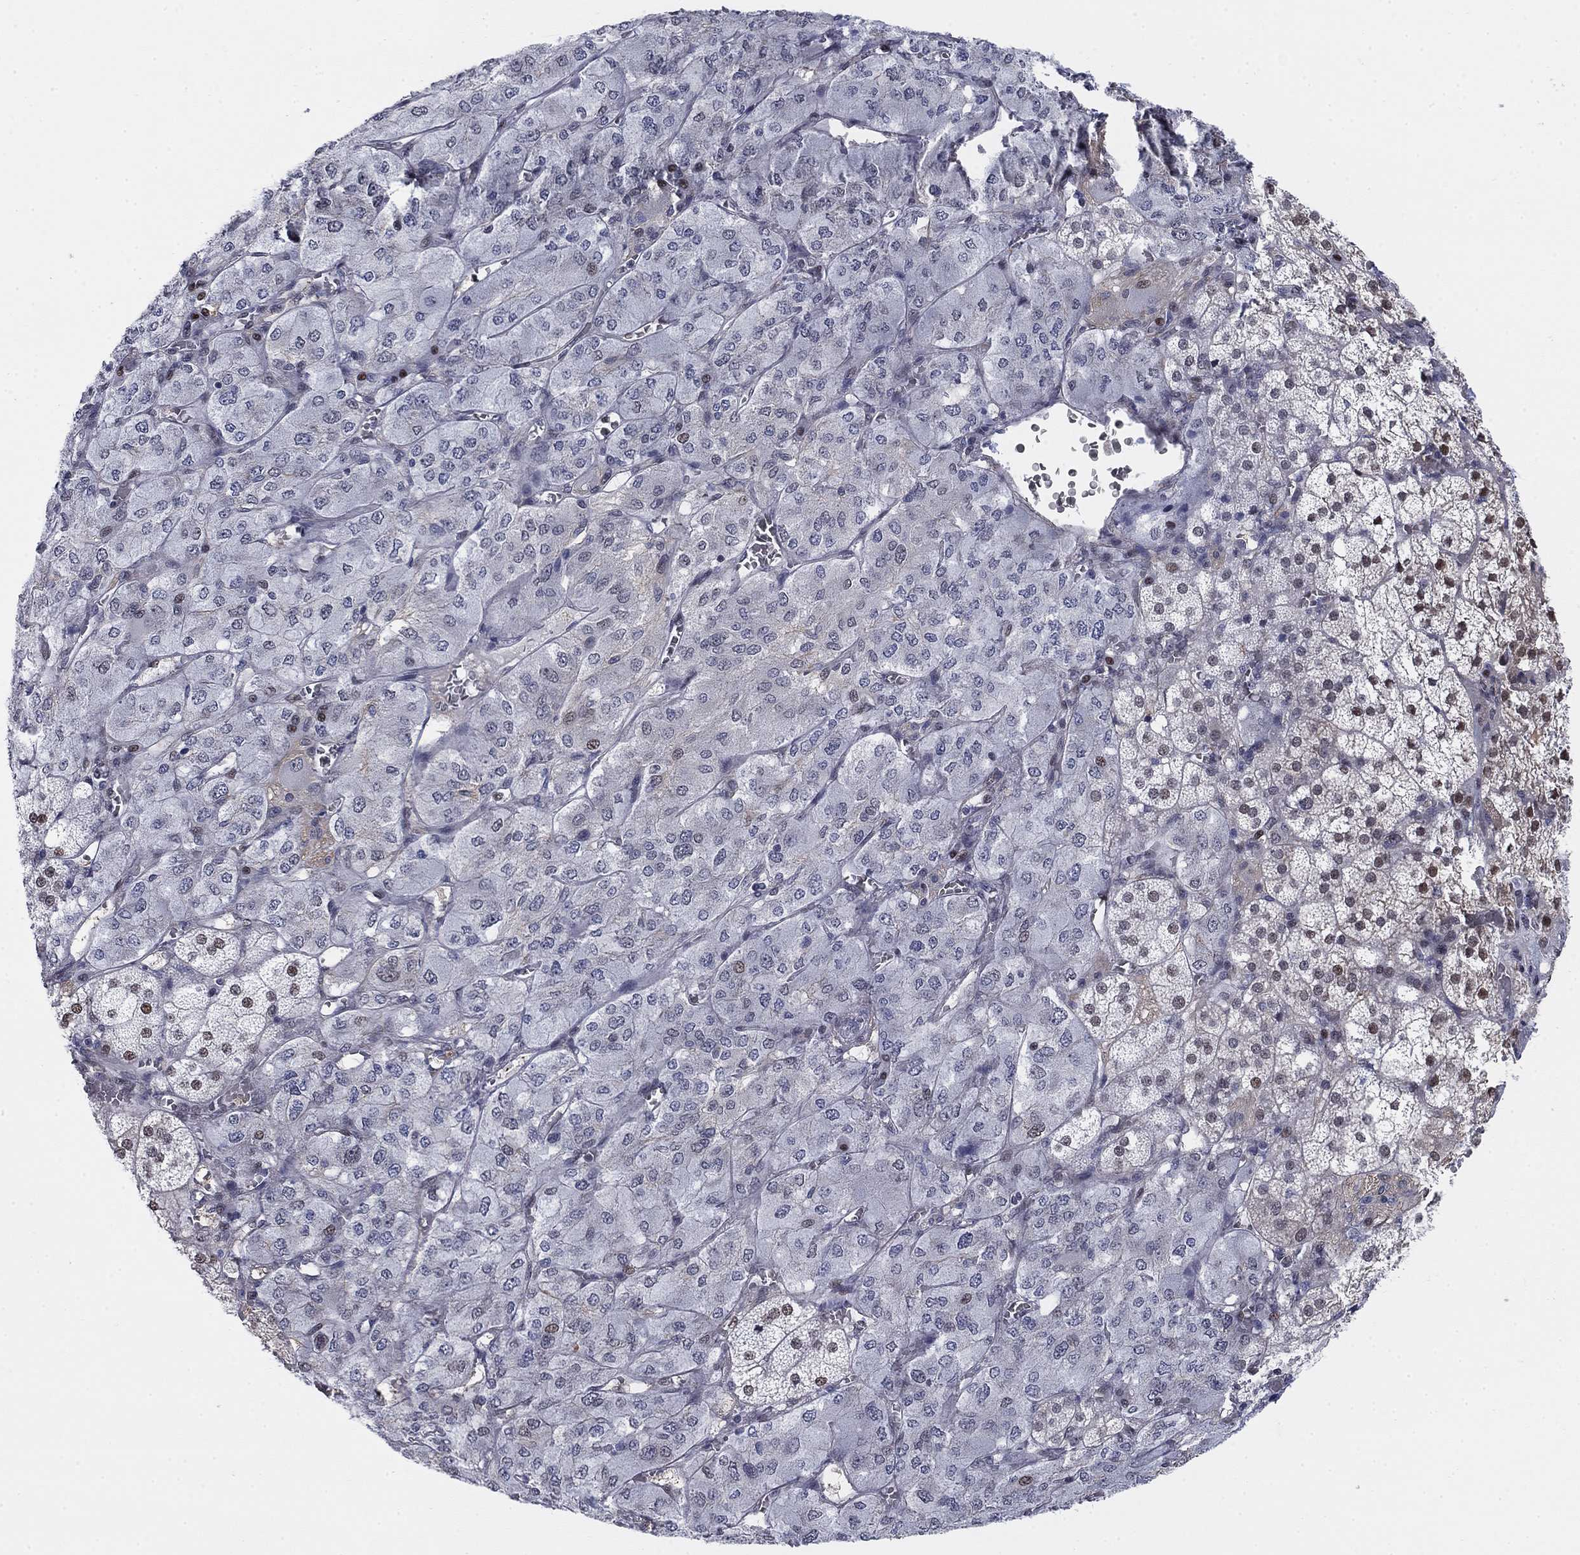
{"staining": {"intensity": "moderate", "quantity": "25%-75%", "location": "nuclear"}, "tissue": "adrenal gland", "cell_type": "Glandular cells", "image_type": "normal", "snomed": [{"axis": "morphology", "description": "Normal tissue, NOS"}, {"axis": "topography", "description": "Adrenal gland"}], "caption": "A brown stain shows moderate nuclear expression of a protein in glandular cells of benign human adrenal gland. The staining was performed using DAB, with brown indicating positive protein expression. Nuclei are stained blue with hematoxylin.", "gene": "MYO3A", "patient": {"sex": "female", "age": 60}}